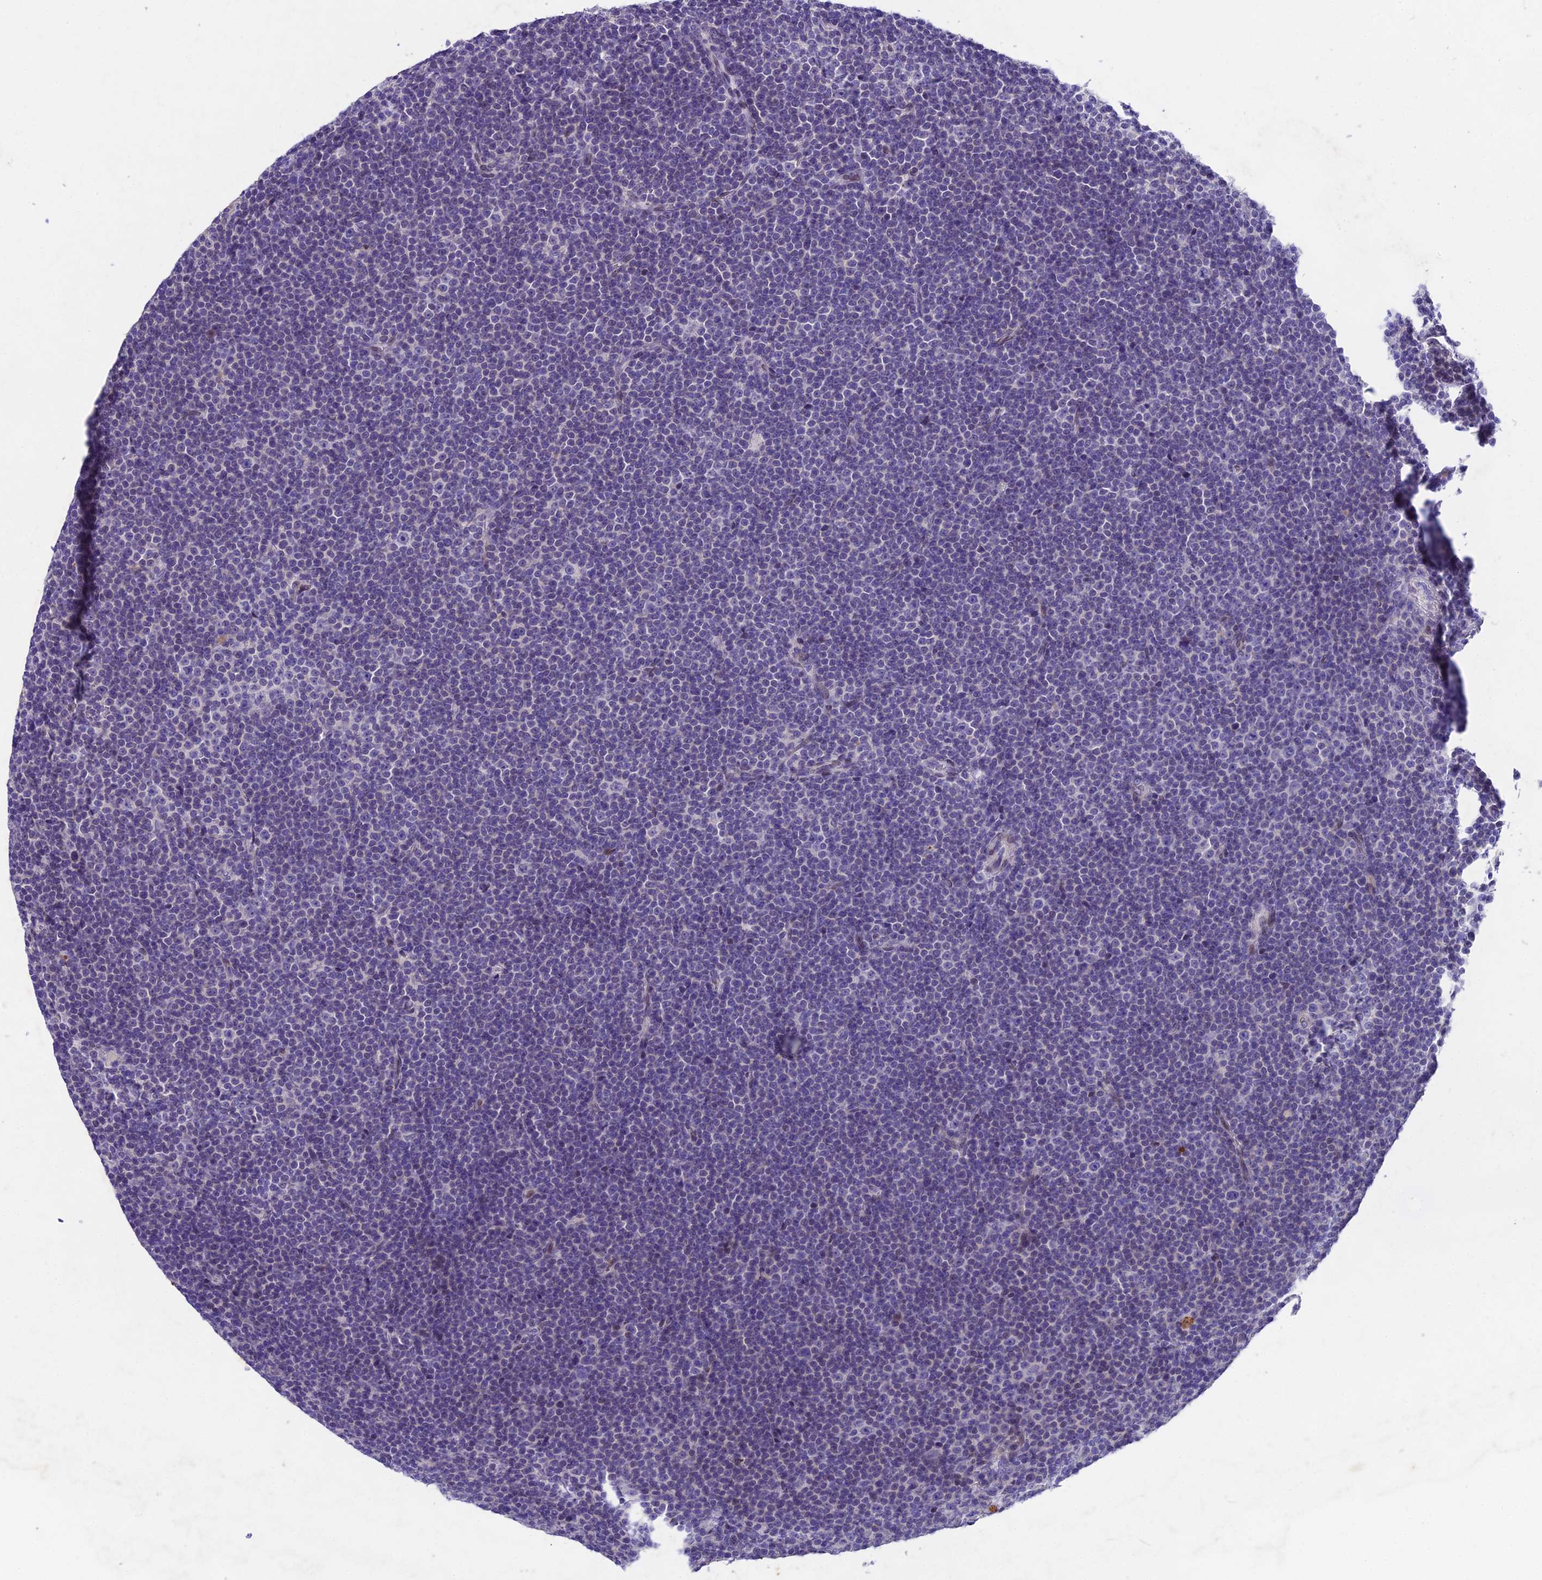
{"staining": {"intensity": "negative", "quantity": "none", "location": "none"}, "tissue": "lymphoma", "cell_type": "Tumor cells", "image_type": "cancer", "snomed": [{"axis": "morphology", "description": "Malignant lymphoma, non-Hodgkin's type, Low grade"}, {"axis": "topography", "description": "Lymph node"}], "caption": "There is no significant positivity in tumor cells of lymphoma.", "gene": "IFT140", "patient": {"sex": "female", "age": 67}}